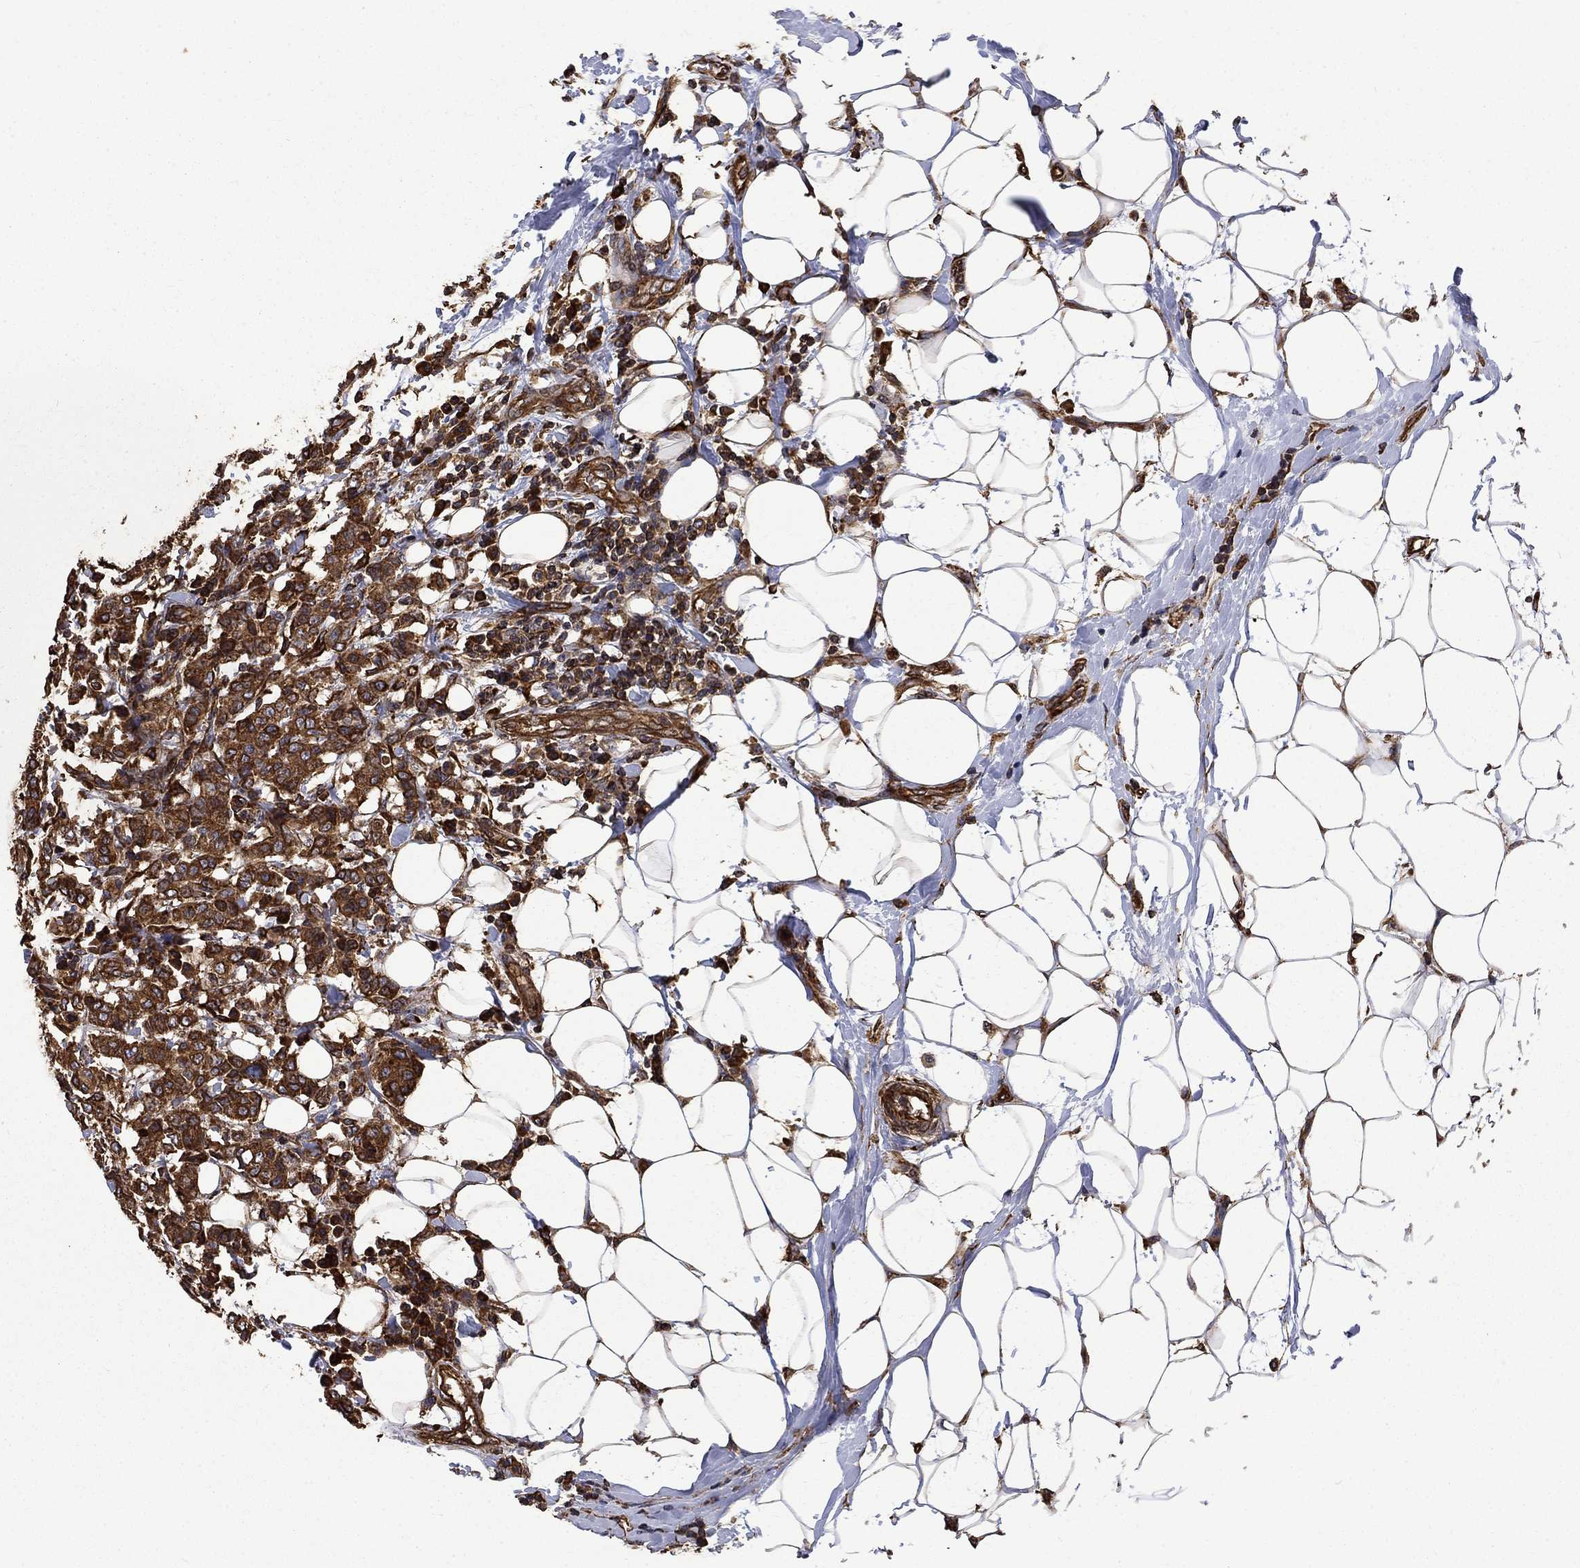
{"staining": {"intensity": "strong", "quantity": ">75%", "location": "cytoplasmic/membranous"}, "tissue": "breast cancer", "cell_type": "Tumor cells", "image_type": "cancer", "snomed": [{"axis": "morphology", "description": "Duct carcinoma"}, {"axis": "topography", "description": "Breast"}], "caption": "Intraductal carcinoma (breast) tissue exhibits strong cytoplasmic/membranous expression in approximately >75% of tumor cells, visualized by immunohistochemistry.", "gene": "CUTC", "patient": {"sex": "female", "age": 27}}